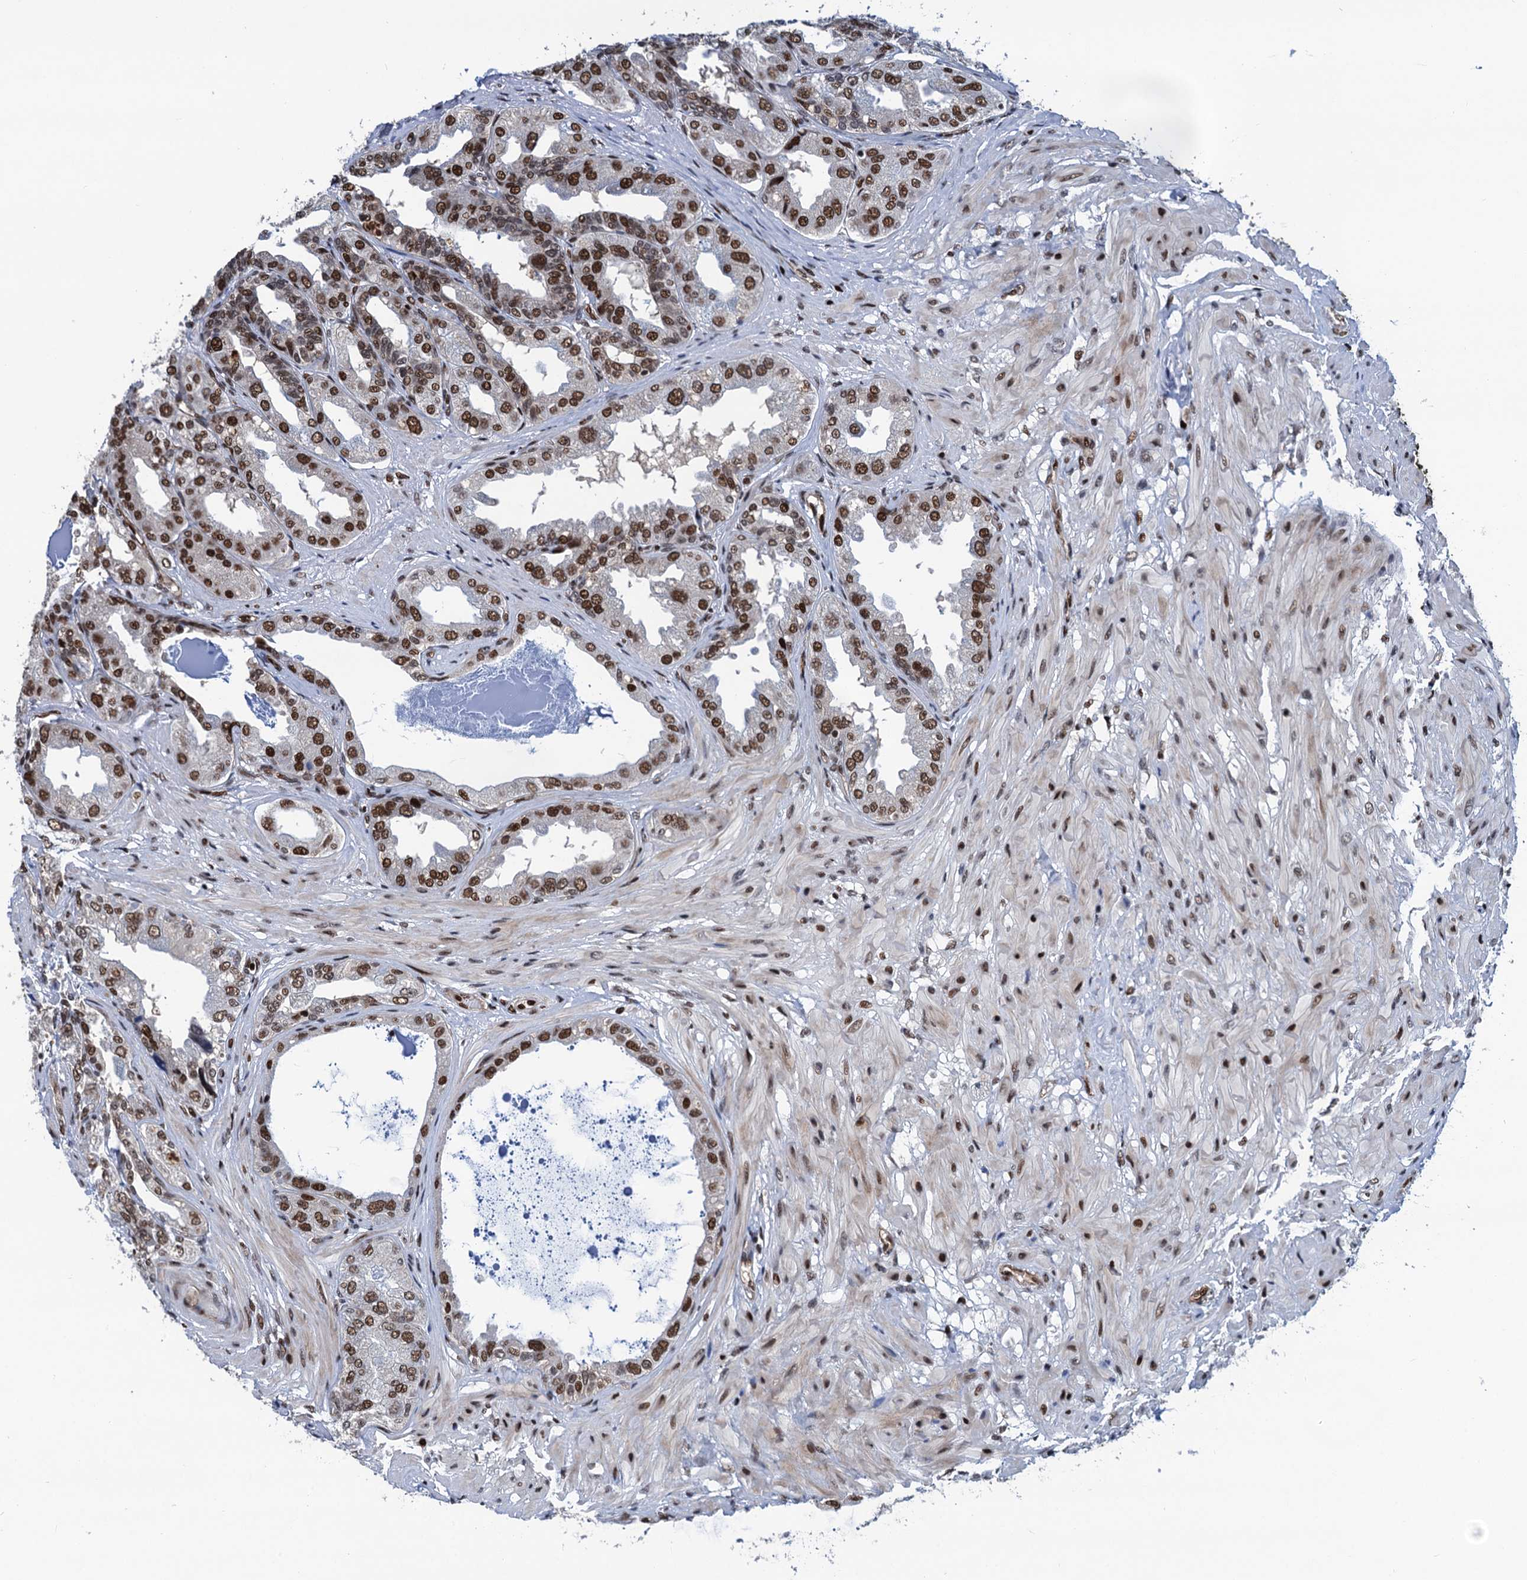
{"staining": {"intensity": "strong", "quantity": ">75%", "location": "nuclear"}, "tissue": "seminal vesicle", "cell_type": "Glandular cells", "image_type": "normal", "snomed": [{"axis": "morphology", "description": "Normal tissue, NOS"}, {"axis": "topography", "description": "Seminal veicle"}], "caption": "Seminal vesicle stained with DAB (3,3'-diaminobenzidine) IHC shows high levels of strong nuclear staining in about >75% of glandular cells.", "gene": "PPP4R1", "patient": {"sex": "male", "age": 63}}